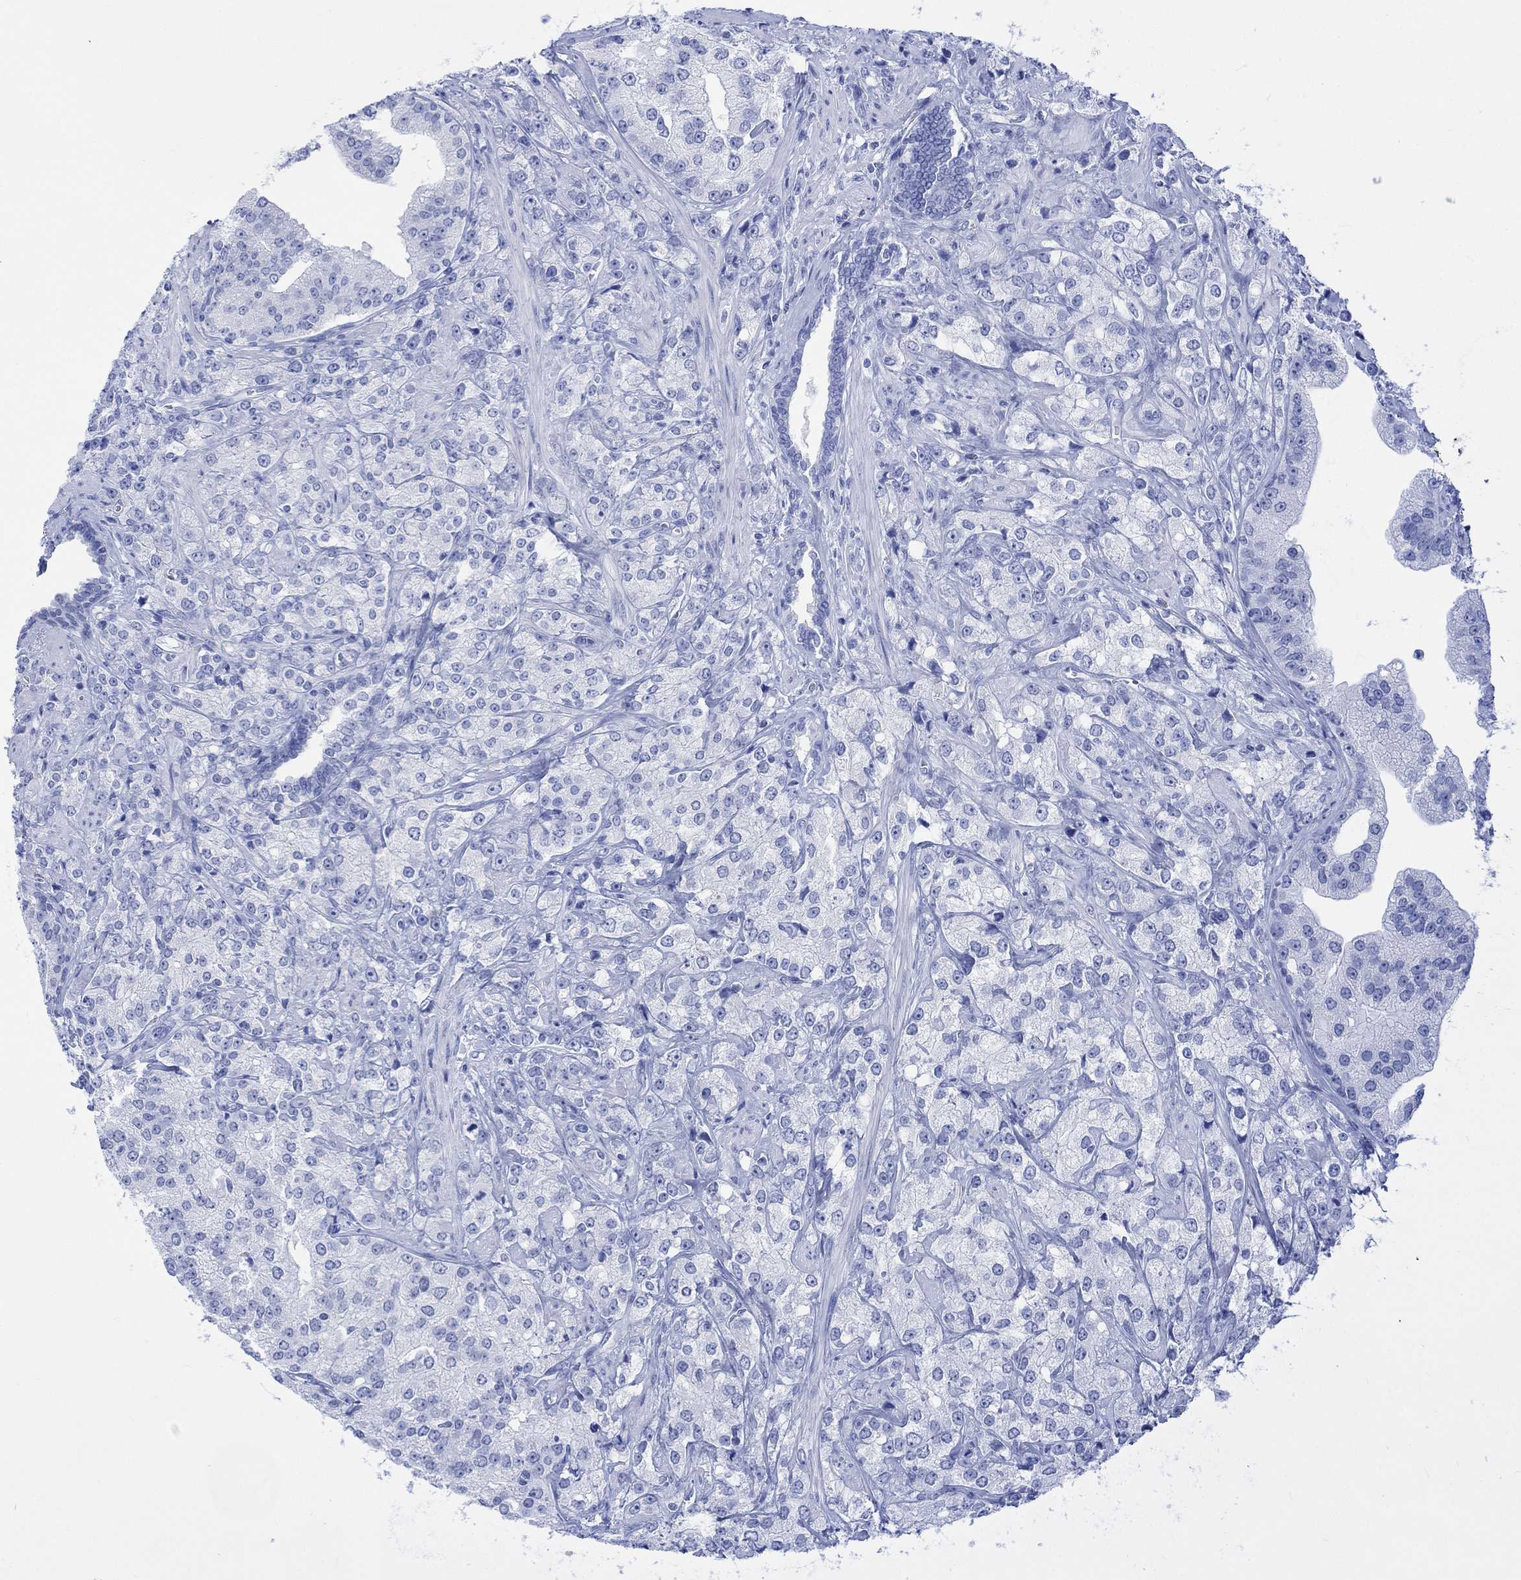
{"staining": {"intensity": "negative", "quantity": "none", "location": "none"}, "tissue": "prostate cancer", "cell_type": "Tumor cells", "image_type": "cancer", "snomed": [{"axis": "morphology", "description": "Adenocarcinoma, NOS"}, {"axis": "topography", "description": "Prostate and seminal vesicle, NOS"}, {"axis": "topography", "description": "Prostate"}], "caption": "The photomicrograph demonstrates no significant positivity in tumor cells of prostate cancer.", "gene": "CELF4", "patient": {"sex": "male", "age": 68}}